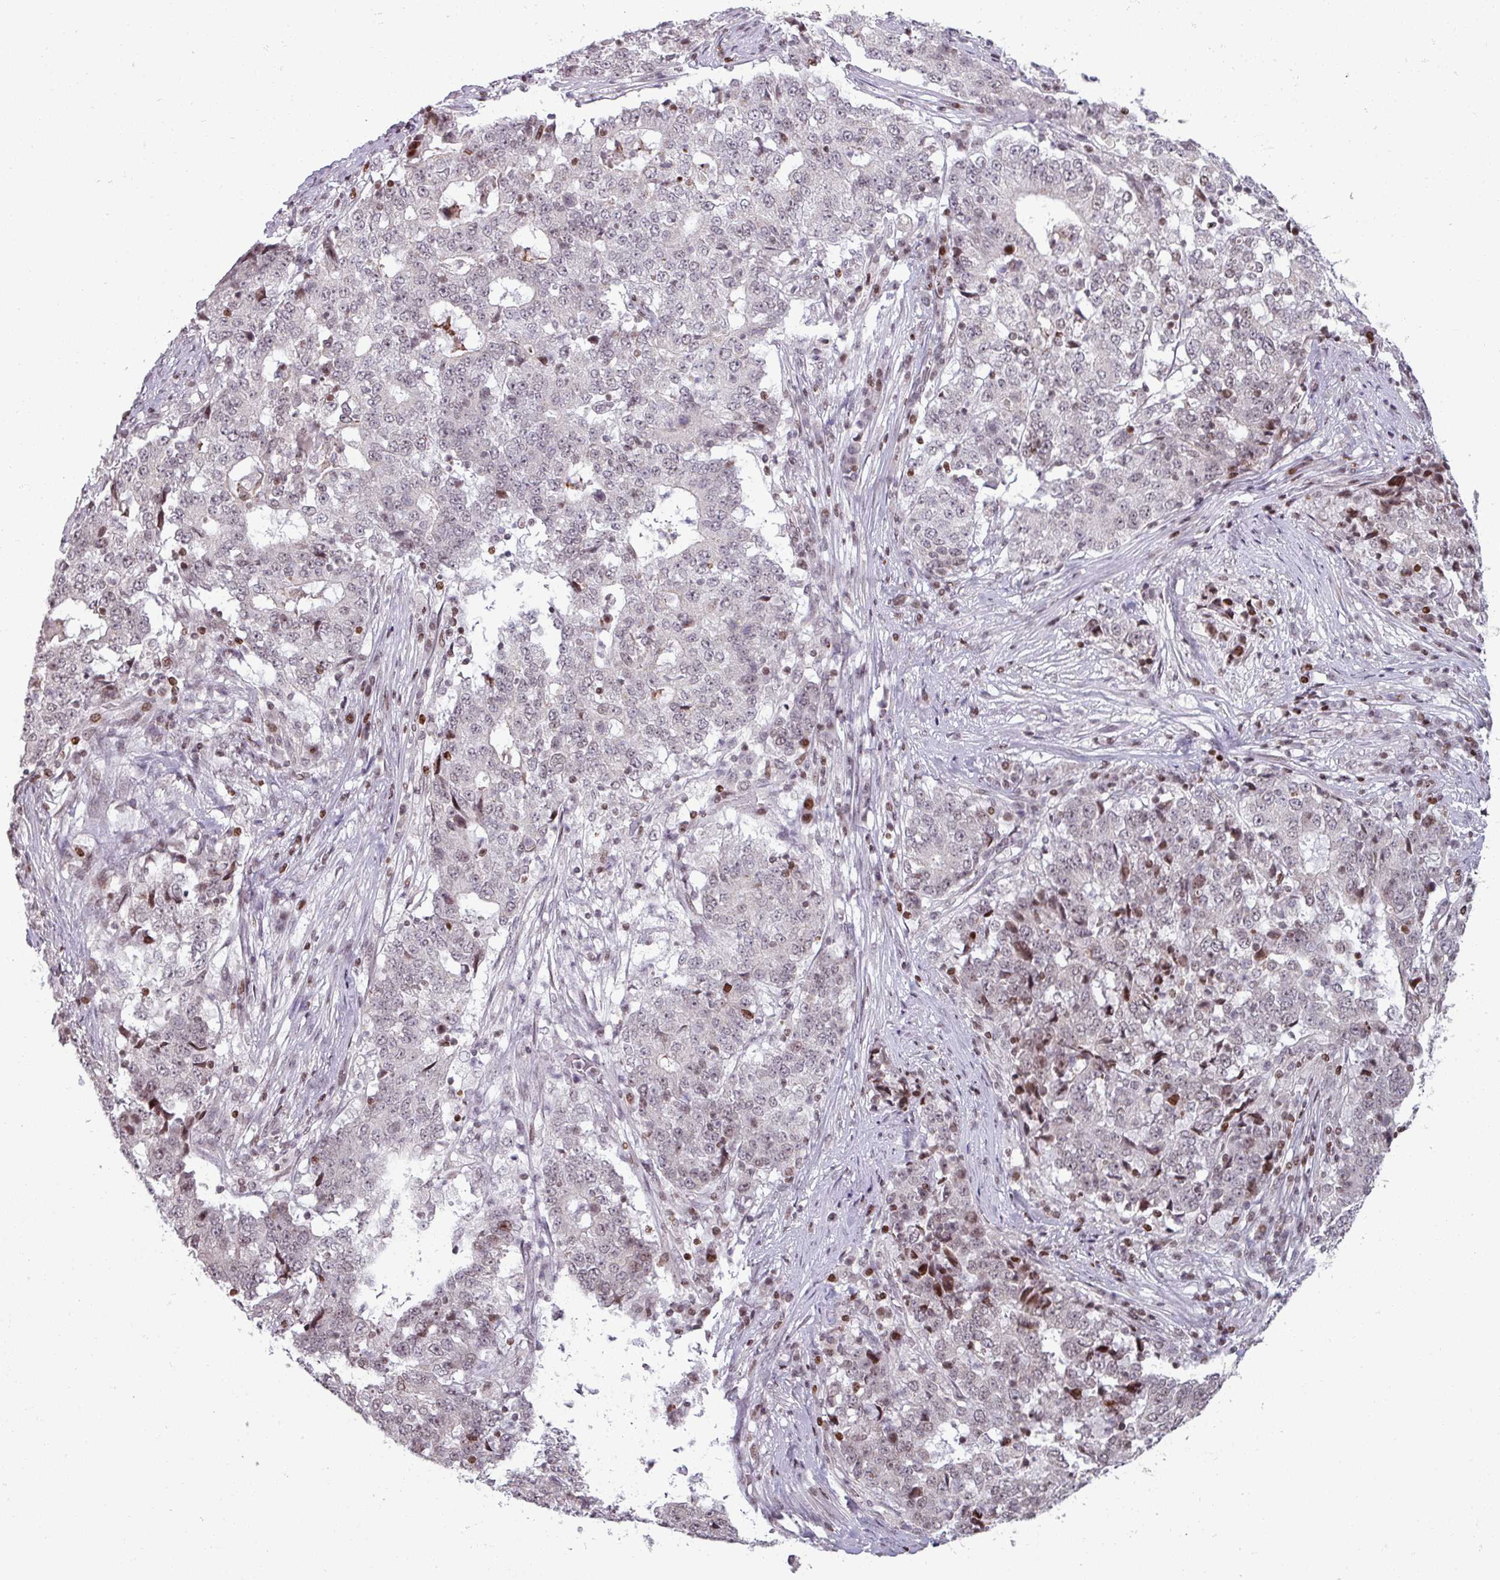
{"staining": {"intensity": "weak", "quantity": "<25%", "location": "nuclear"}, "tissue": "stomach cancer", "cell_type": "Tumor cells", "image_type": "cancer", "snomed": [{"axis": "morphology", "description": "Adenocarcinoma, NOS"}, {"axis": "topography", "description": "Stomach"}], "caption": "Immunohistochemistry (IHC) micrograph of neoplastic tissue: stomach adenocarcinoma stained with DAB exhibits no significant protein expression in tumor cells.", "gene": "NCOR1", "patient": {"sex": "male", "age": 59}}